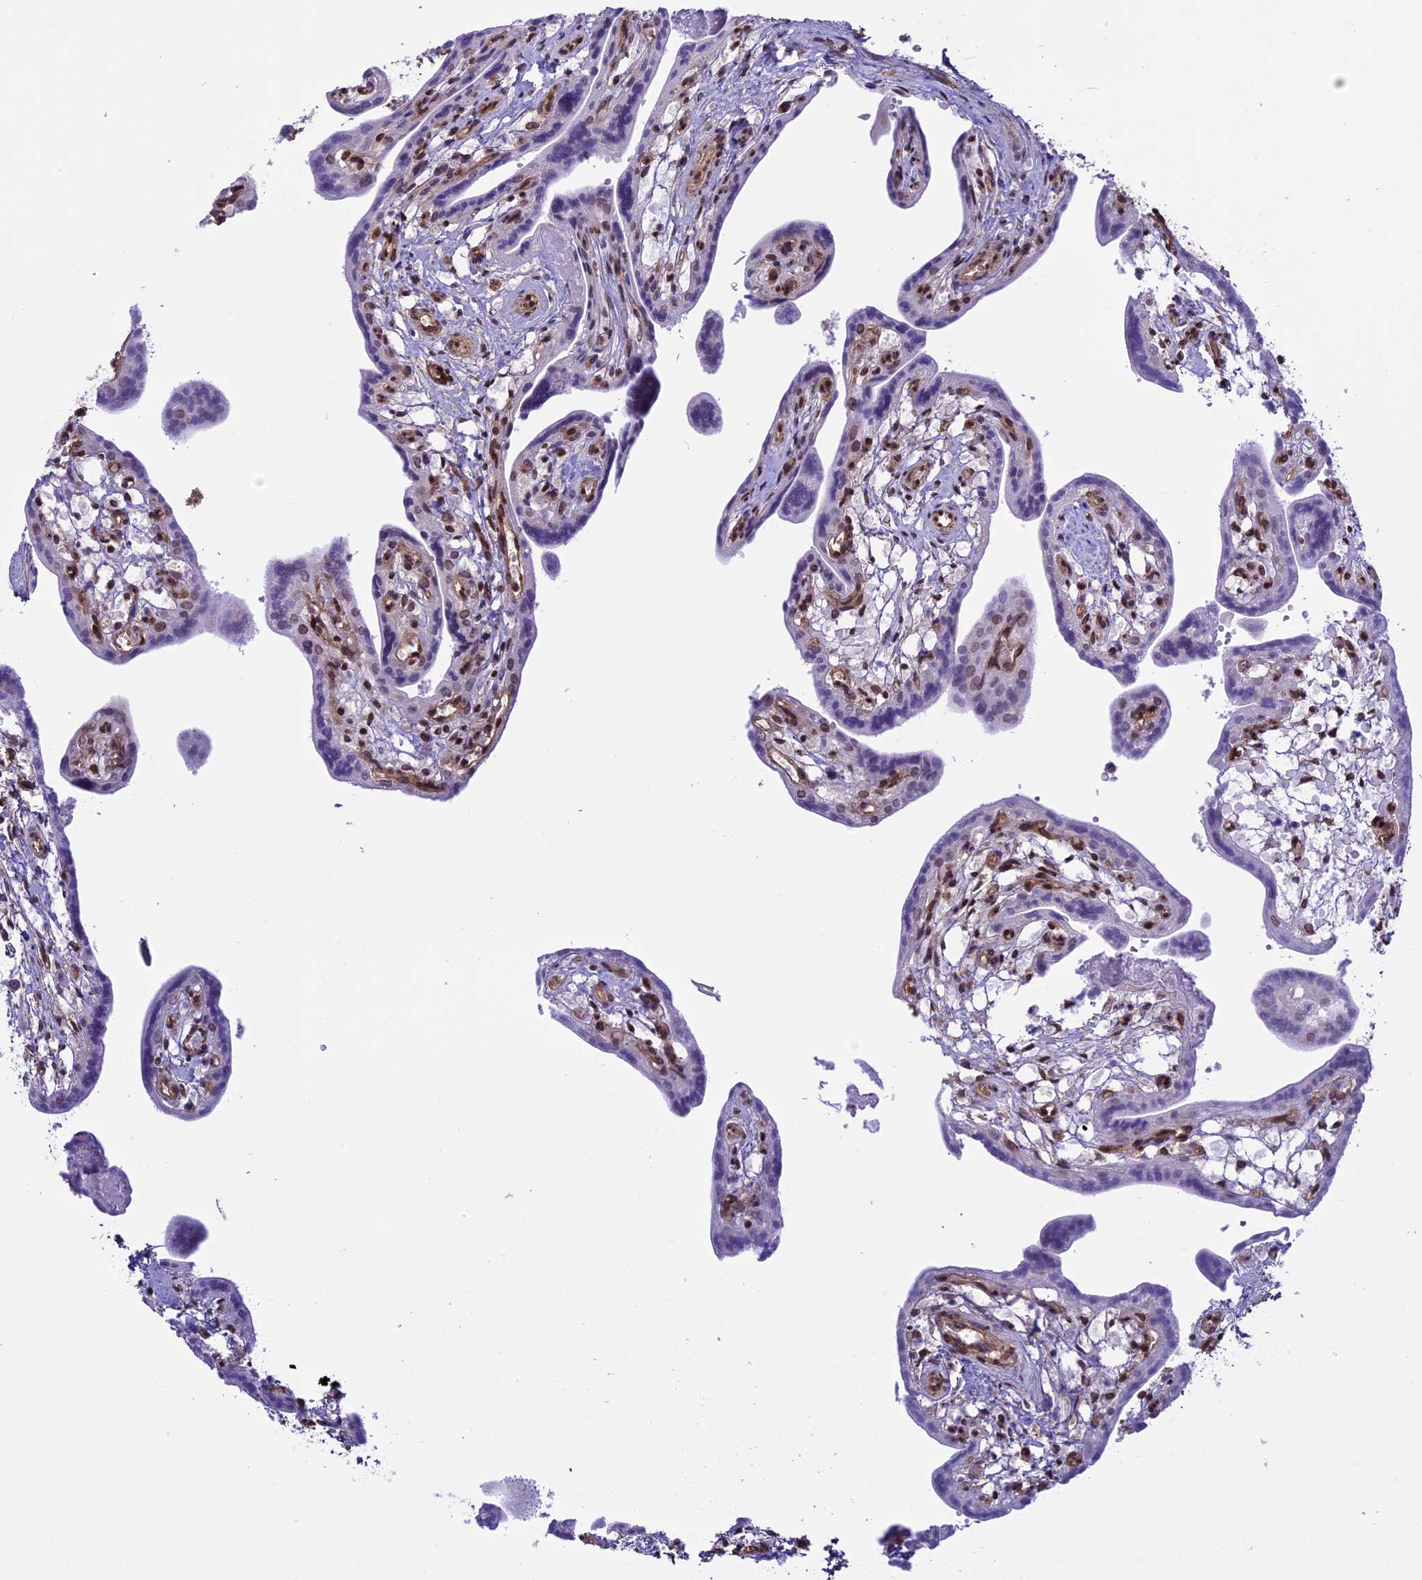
{"staining": {"intensity": "moderate", "quantity": ">75%", "location": "nuclear"}, "tissue": "placenta", "cell_type": "Trophoblastic cells", "image_type": "normal", "snomed": [{"axis": "morphology", "description": "Normal tissue, NOS"}, {"axis": "topography", "description": "Placenta"}], "caption": "Human placenta stained with a brown dye exhibits moderate nuclear positive expression in approximately >75% of trophoblastic cells.", "gene": "MPHOSPH8", "patient": {"sex": "female", "age": 37}}